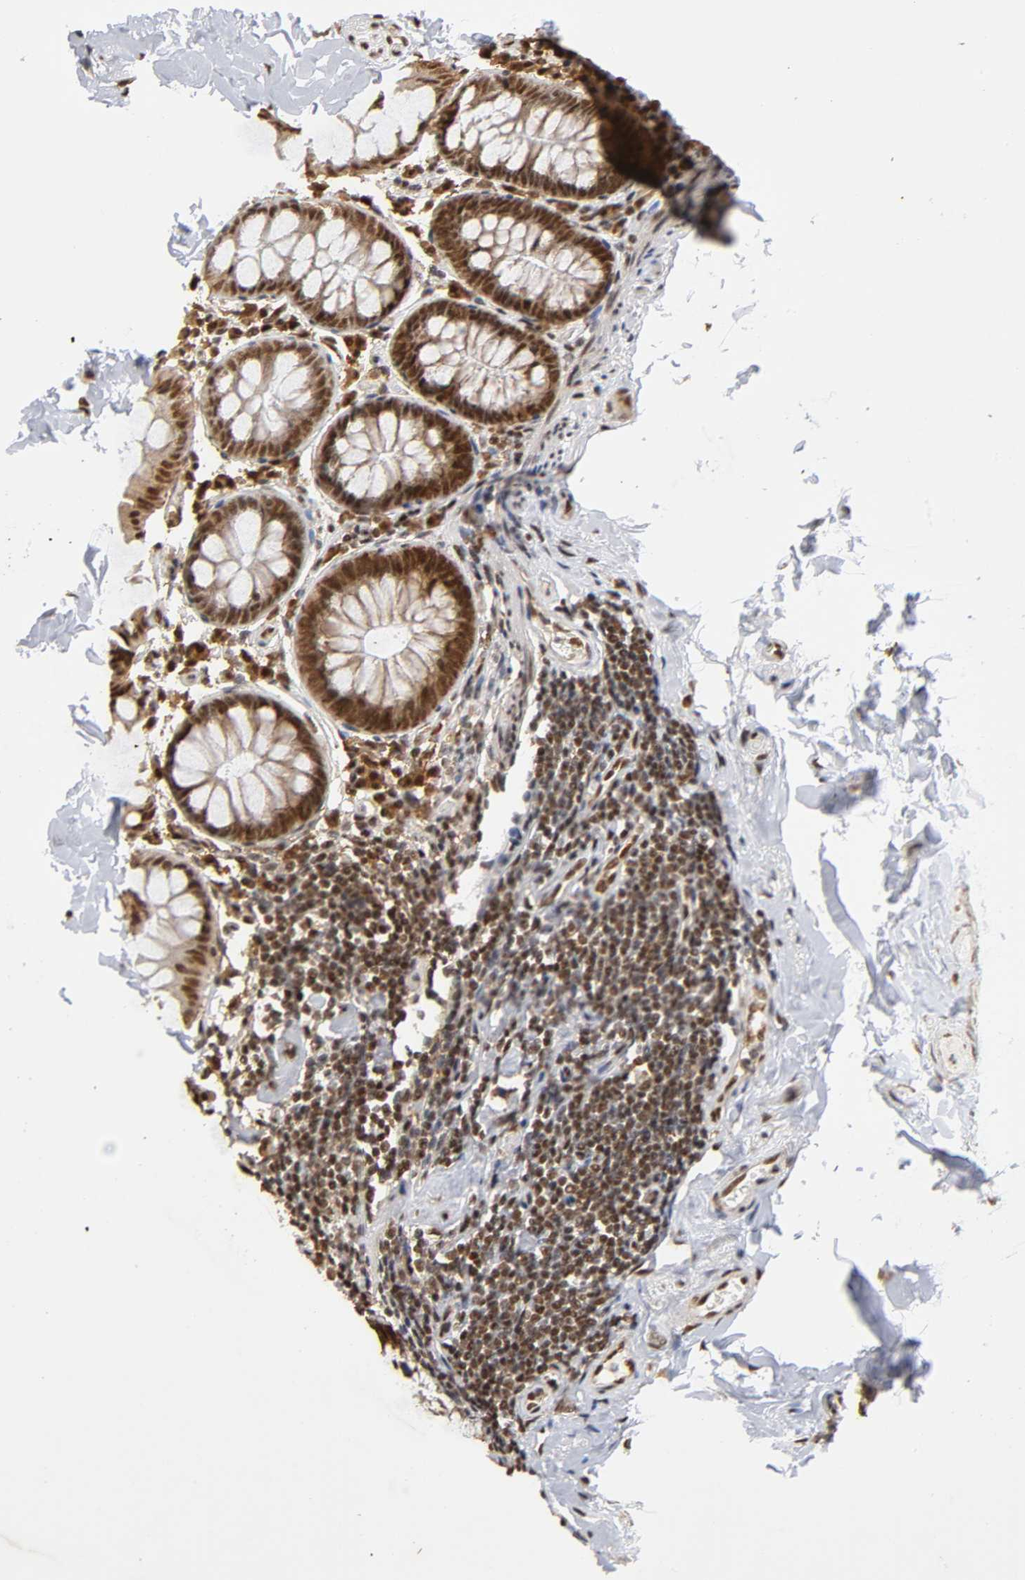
{"staining": {"intensity": "strong", "quantity": ">75%", "location": "nuclear"}, "tissue": "colon", "cell_type": "Endothelial cells", "image_type": "normal", "snomed": [{"axis": "morphology", "description": "Normal tissue, NOS"}, {"axis": "topography", "description": "Colon"}], "caption": "Strong nuclear staining for a protein is seen in approximately >75% of endothelial cells of benign colon using immunohistochemistry.", "gene": "RNF122", "patient": {"sex": "female", "age": 61}}